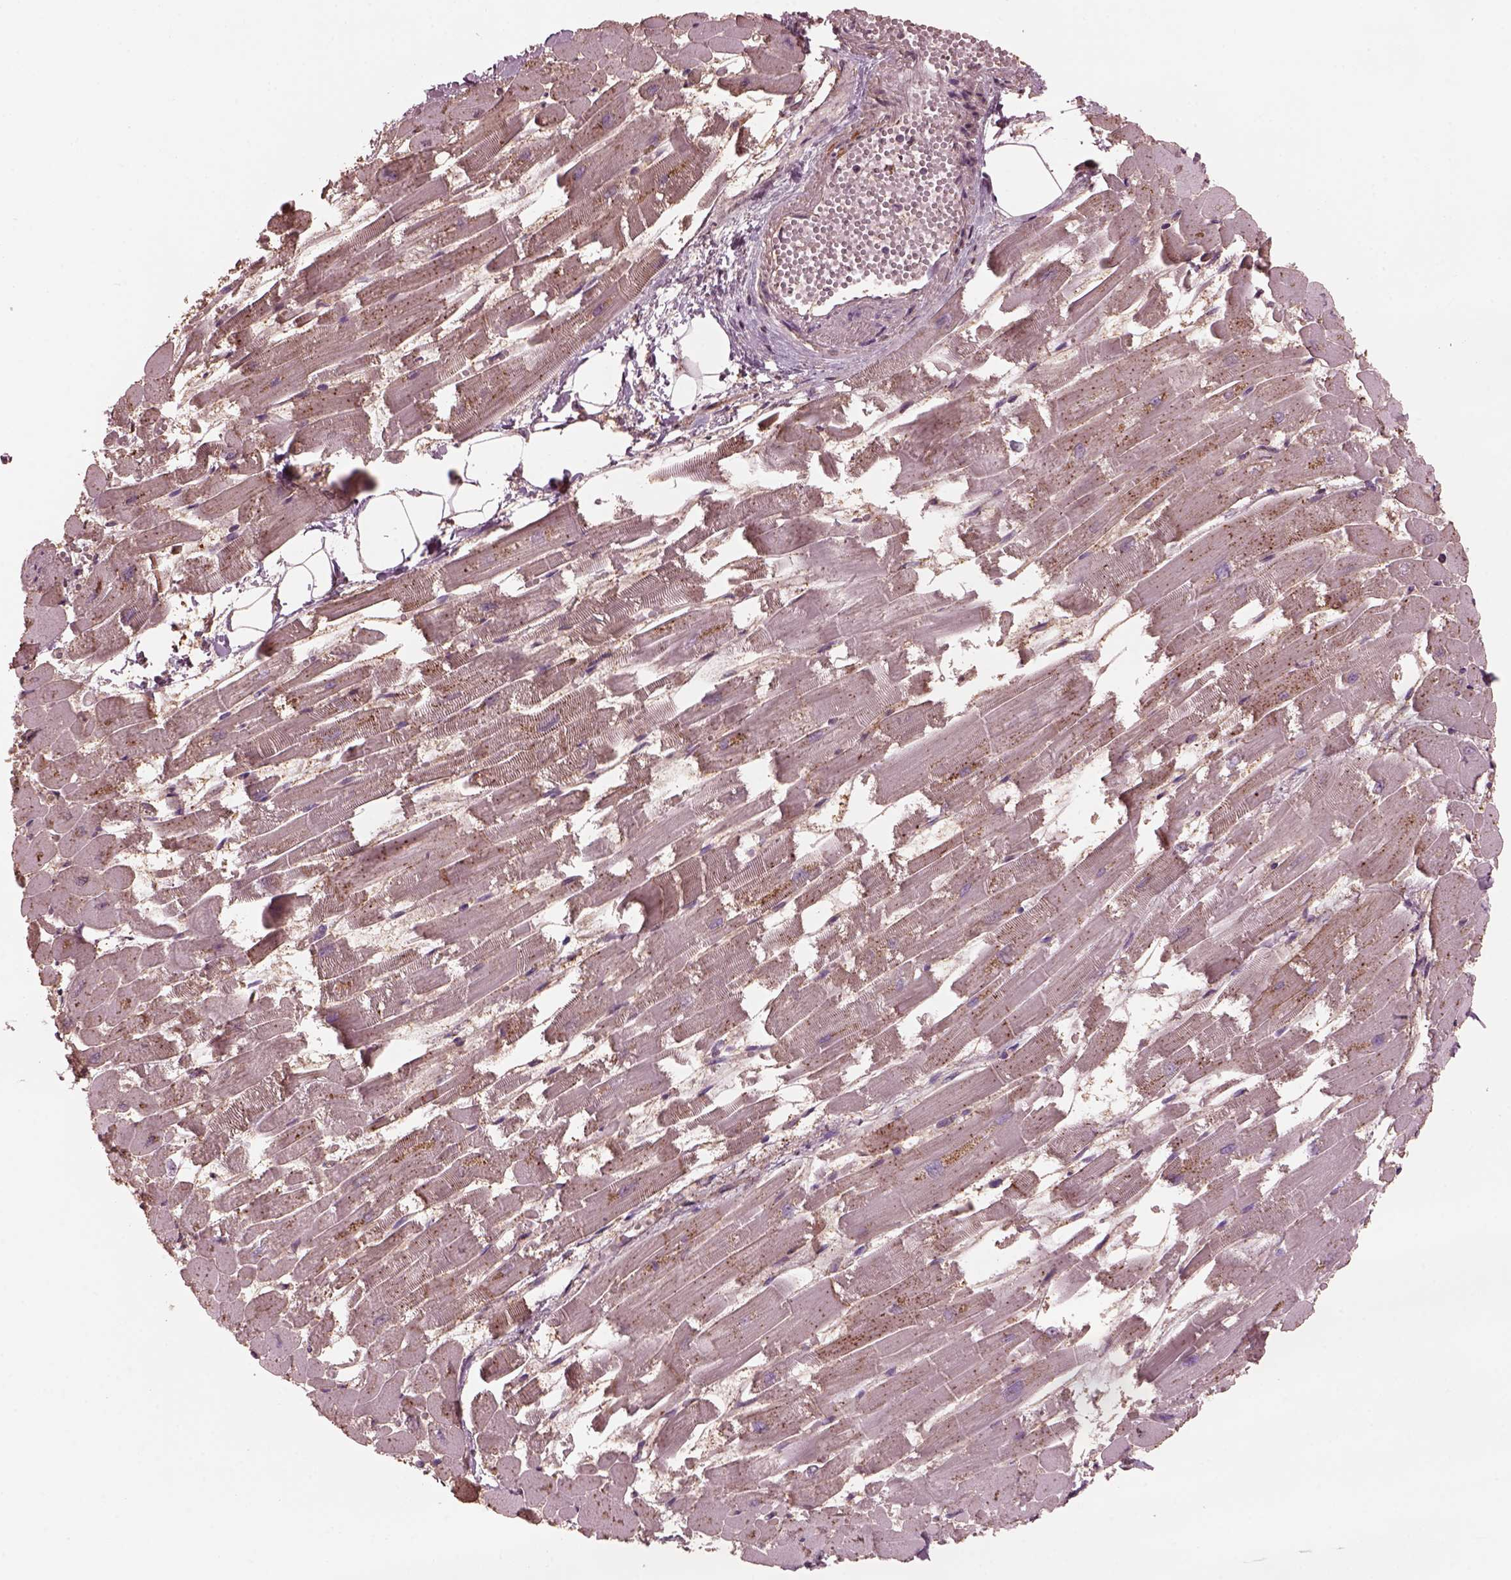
{"staining": {"intensity": "moderate", "quantity": "<25%", "location": "cytoplasmic/membranous"}, "tissue": "heart muscle", "cell_type": "Cardiomyocytes", "image_type": "normal", "snomed": [{"axis": "morphology", "description": "Normal tissue, NOS"}, {"axis": "topography", "description": "Heart"}], "caption": "Cardiomyocytes show low levels of moderate cytoplasmic/membranous expression in about <25% of cells in unremarkable heart muscle. The protein of interest is shown in brown color, while the nuclei are stained blue.", "gene": "SRI", "patient": {"sex": "female", "age": 52}}